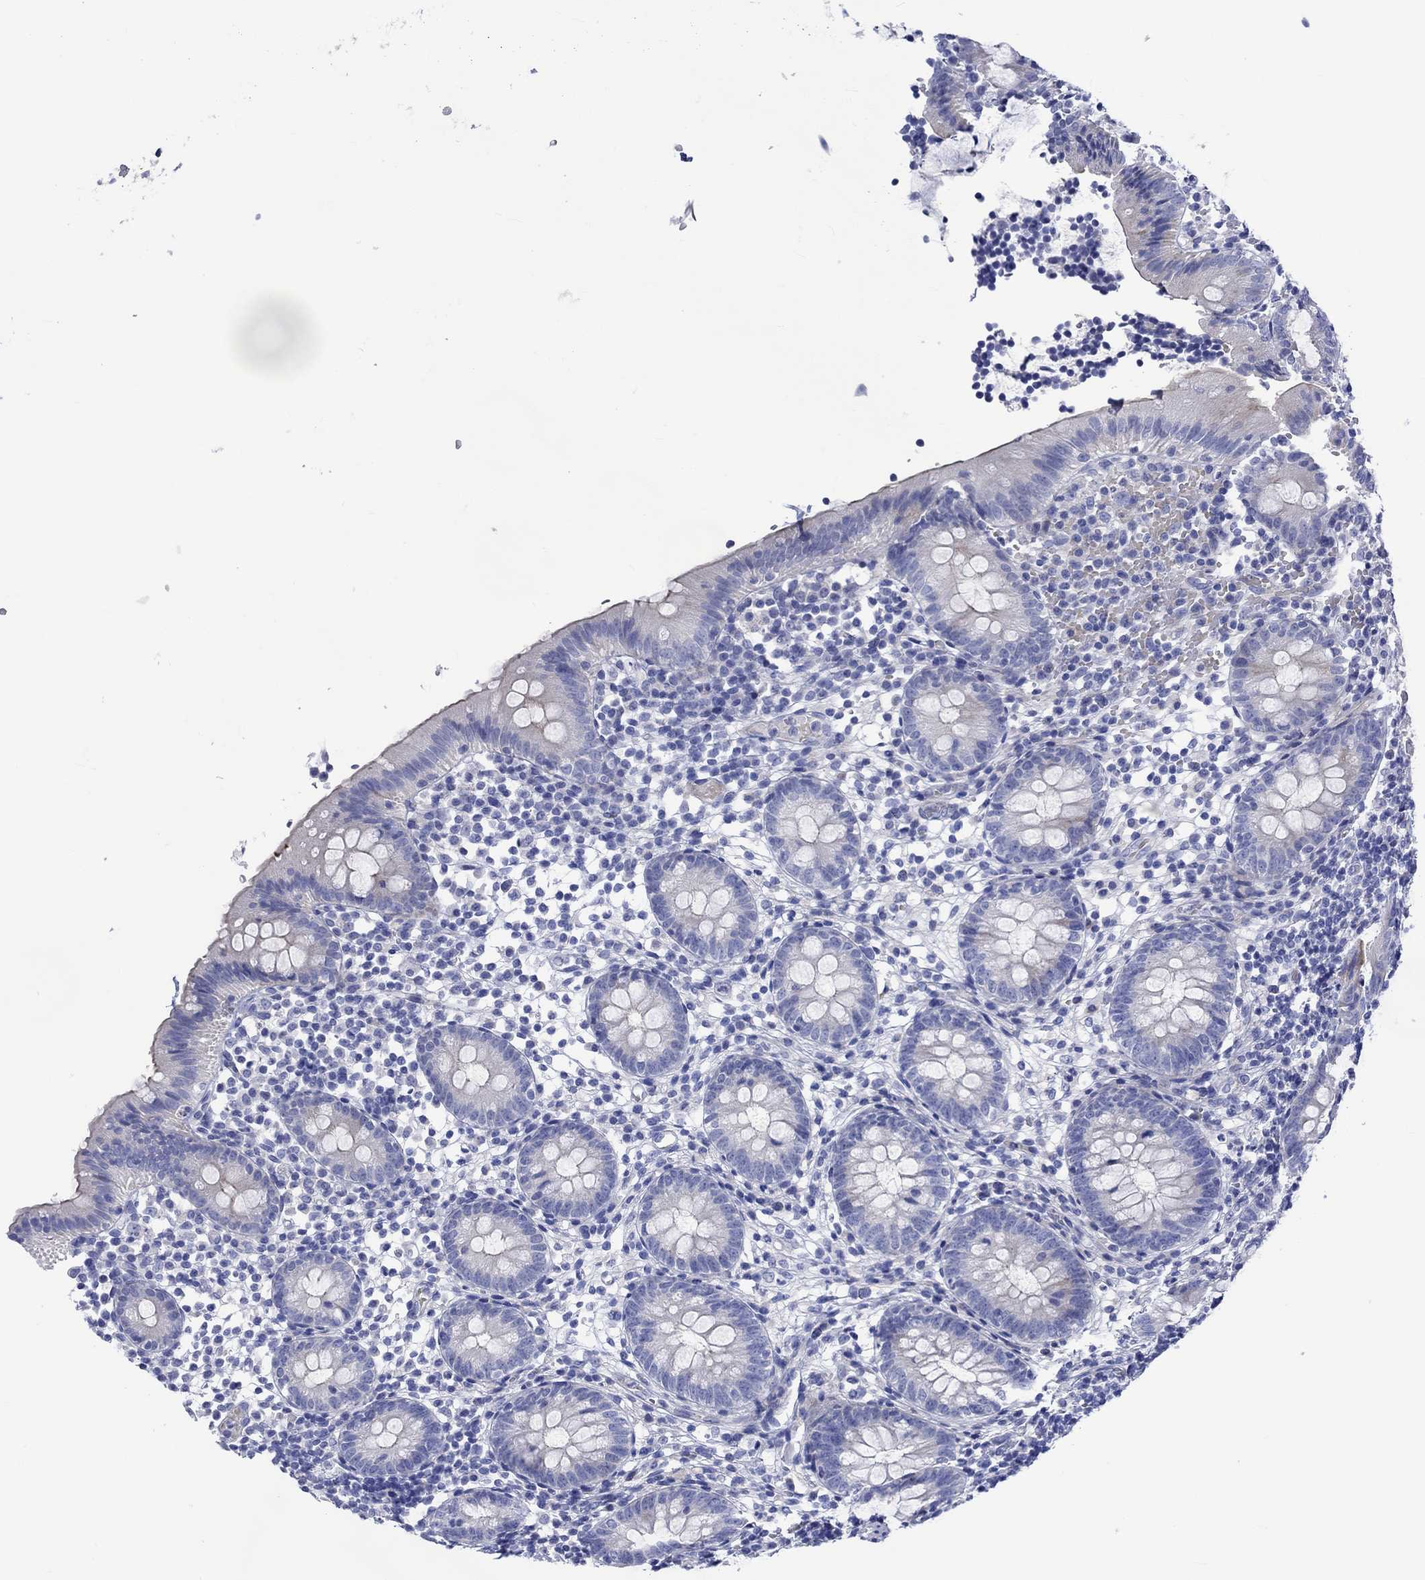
{"staining": {"intensity": "negative", "quantity": "none", "location": "none"}, "tissue": "appendix", "cell_type": "Glandular cells", "image_type": "normal", "snomed": [{"axis": "morphology", "description": "Normal tissue, NOS"}, {"axis": "topography", "description": "Appendix"}], "caption": "The immunohistochemistry (IHC) micrograph has no significant positivity in glandular cells of appendix.", "gene": "NRIP3", "patient": {"sex": "female", "age": 40}}